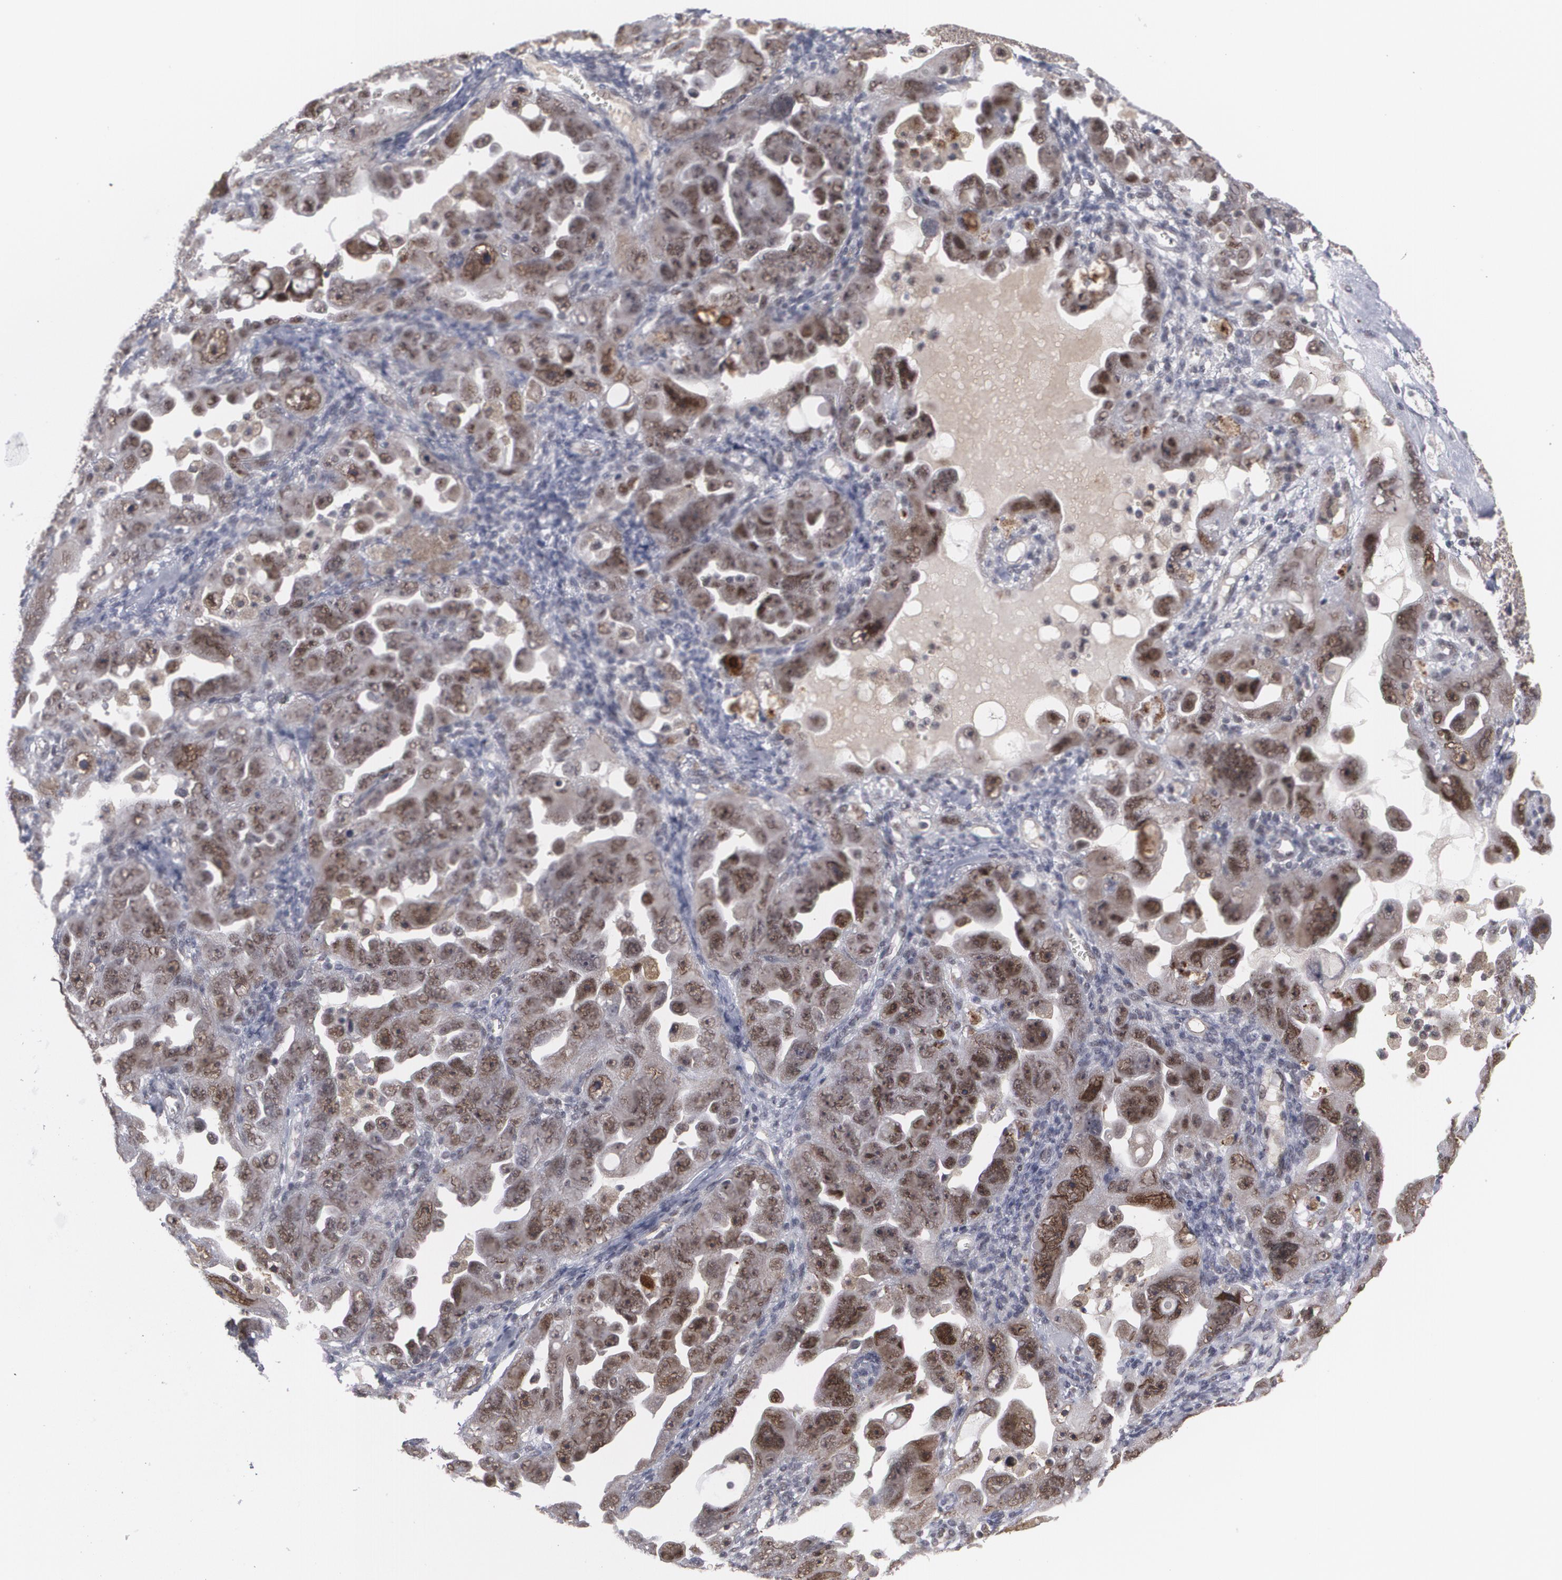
{"staining": {"intensity": "moderate", "quantity": ">75%", "location": "nuclear"}, "tissue": "ovarian cancer", "cell_type": "Tumor cells", "image_type": "cancer", "snomed": [{"axis": "morphology", "description": "Cystadenocarcinoma, serous, NOS"}, {"axis": "topography", "description": "Ovary"}], "caption": "Immunohistochemical staining of human serous cystadenocarcinoma (ovarian) exhibits medium levels of moderate nuclear protein positivity in approximately >75% of tumor cells. The staining is performed using DAB brown chromogen to label protein expression. The nuclei are counter-stained blue using hematoxylin.", "gene": "INTS6", "patient": {"sex": "female", "age": 66}}